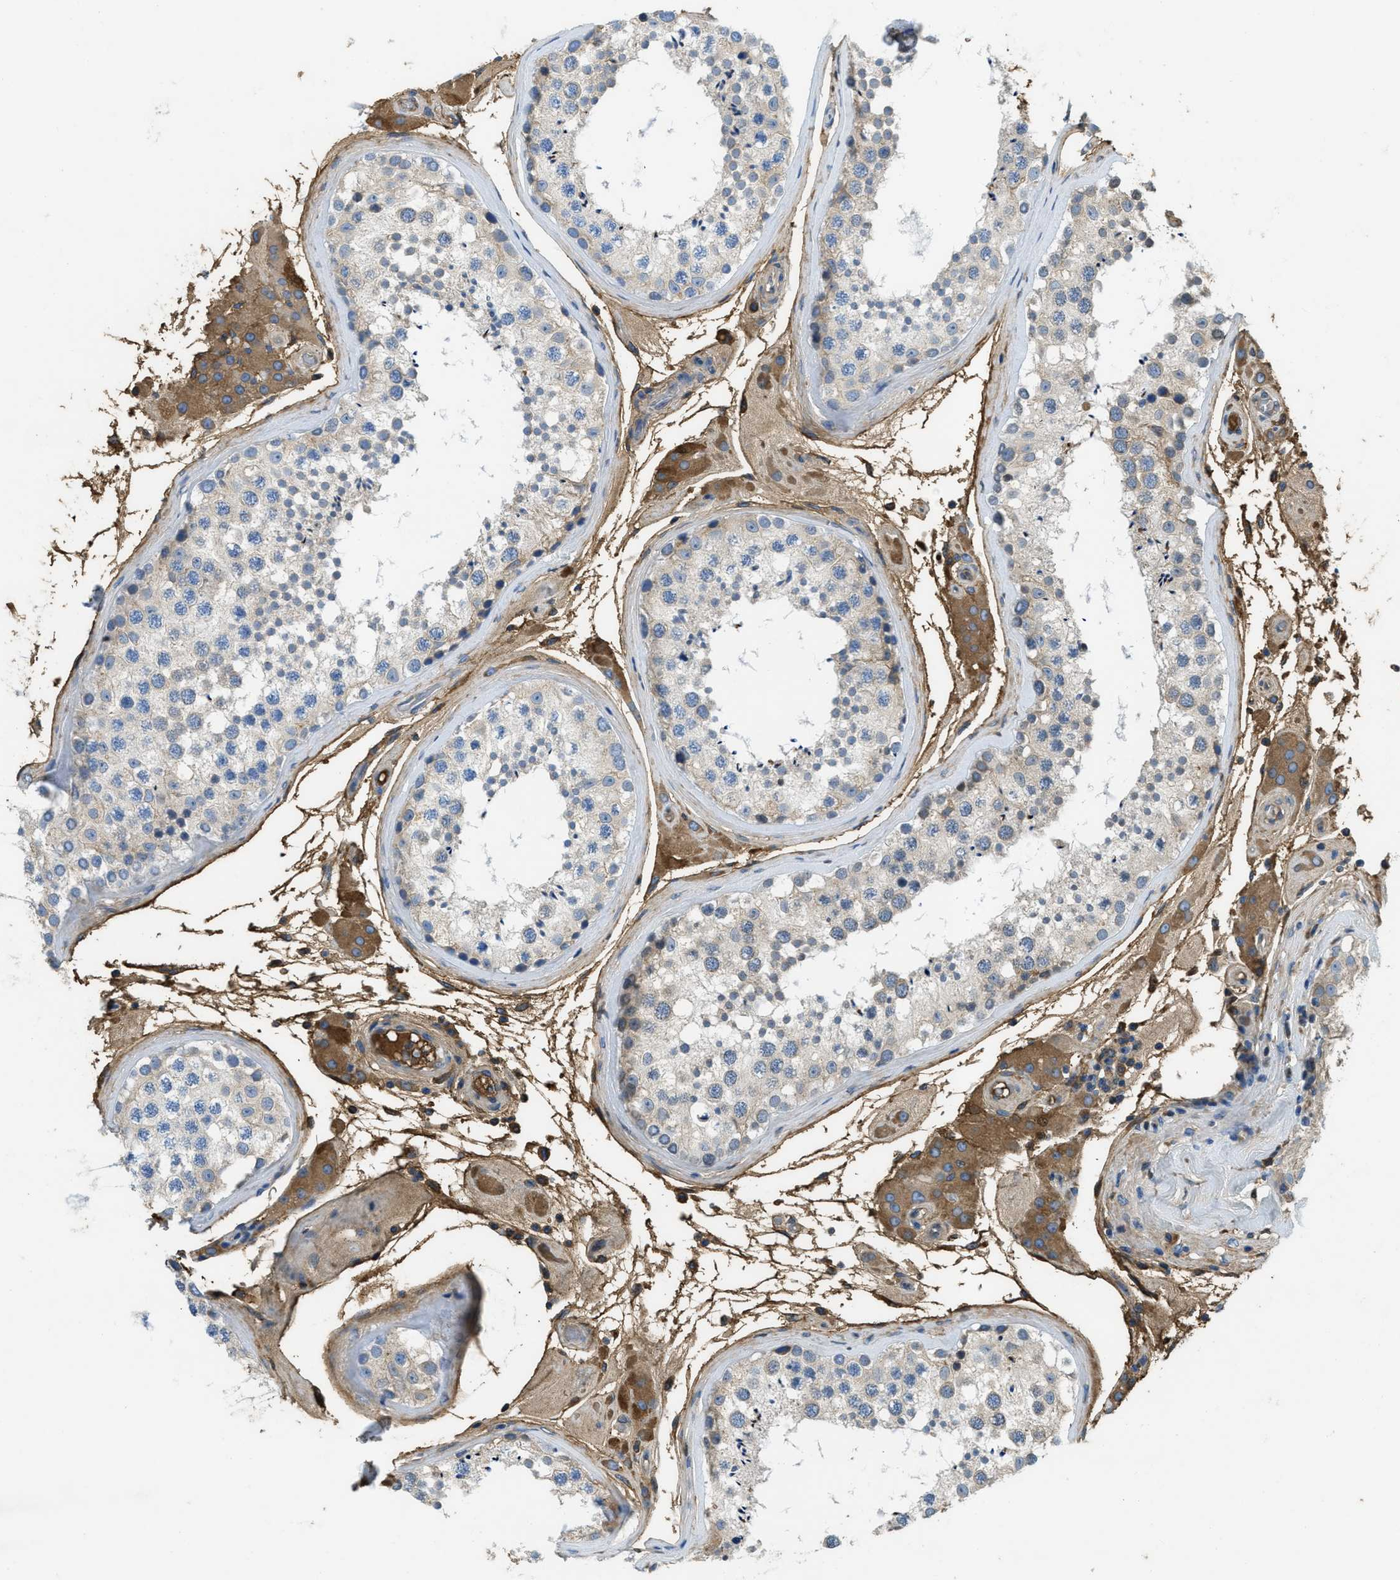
{"staining": {"intensity": "weak", "quantity": "25%-75%", "location": "cytoplasmic/membranous"}, "tissue": "testis", "cell_type": "Cells in seminiferous ducts", "image_type": "normal", "snomed": [{"axis": "morphology", "description": "Normal tissue, NOS"}, {"axis": "topography", "description": "Testis"}], "caption": "Testis stained with a brown dye demonstrates weak cytoplasmic/membranous positive expression in about 25%-75% of cells in seminiferous ducts.", "gene": "MPDU1", "patient": {"sex": "male", "age": 46}}